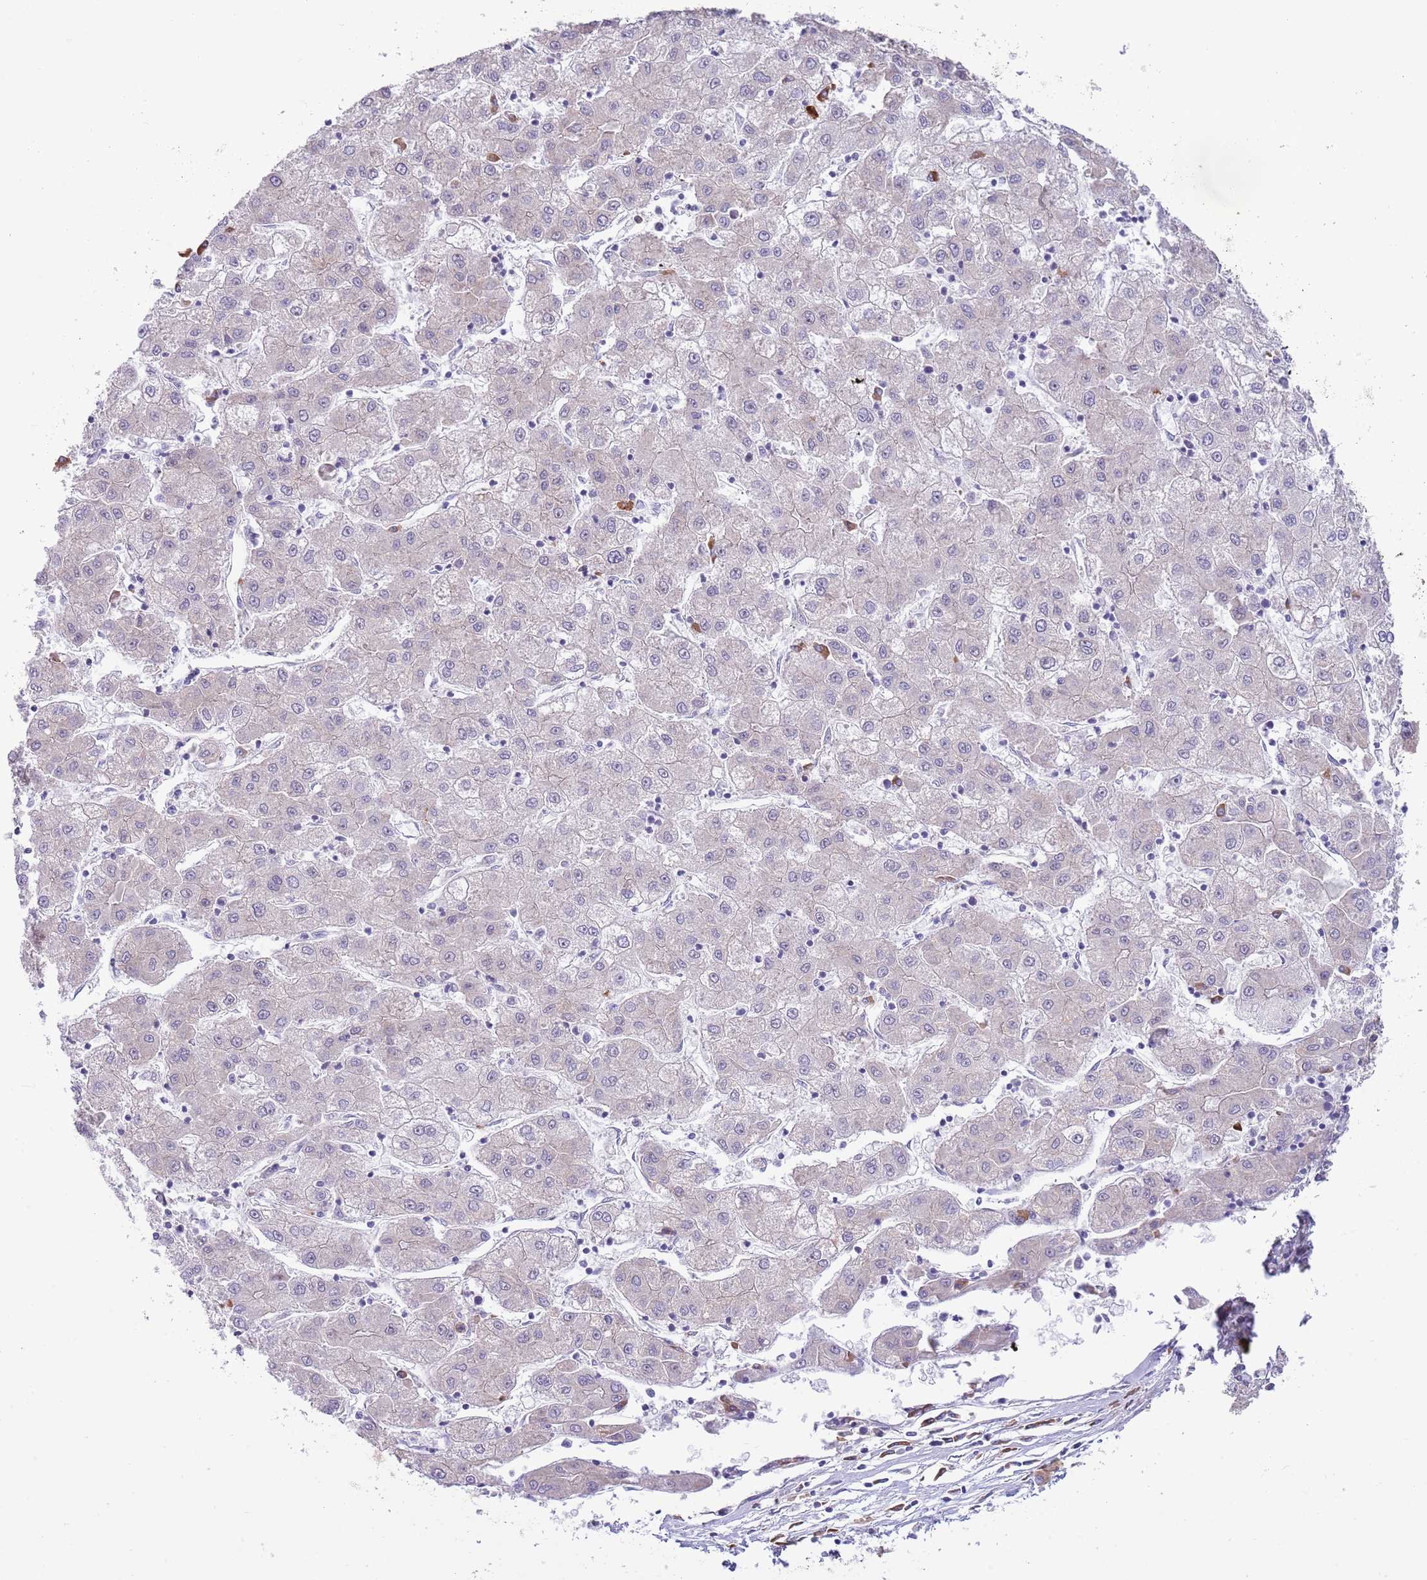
{"staining": {"intensity": "negative", "quantity": "none", "location": "none"}, "tissue": "liver cancer", "cell_type": "Tumor cells", "image_type": "cancer", "snomed": [{"axis": "morphology", "description": "Carcinoma, Hepatocellular, NOS"}, {"axis": "topography", "description": "Liver"}], "caption": "Immunohistochemistry of liver hepatocellular carcinoma displays no expression in tumor cells.", "gene": "DAND5", "patient": {"sex": "male", "age": 72}}